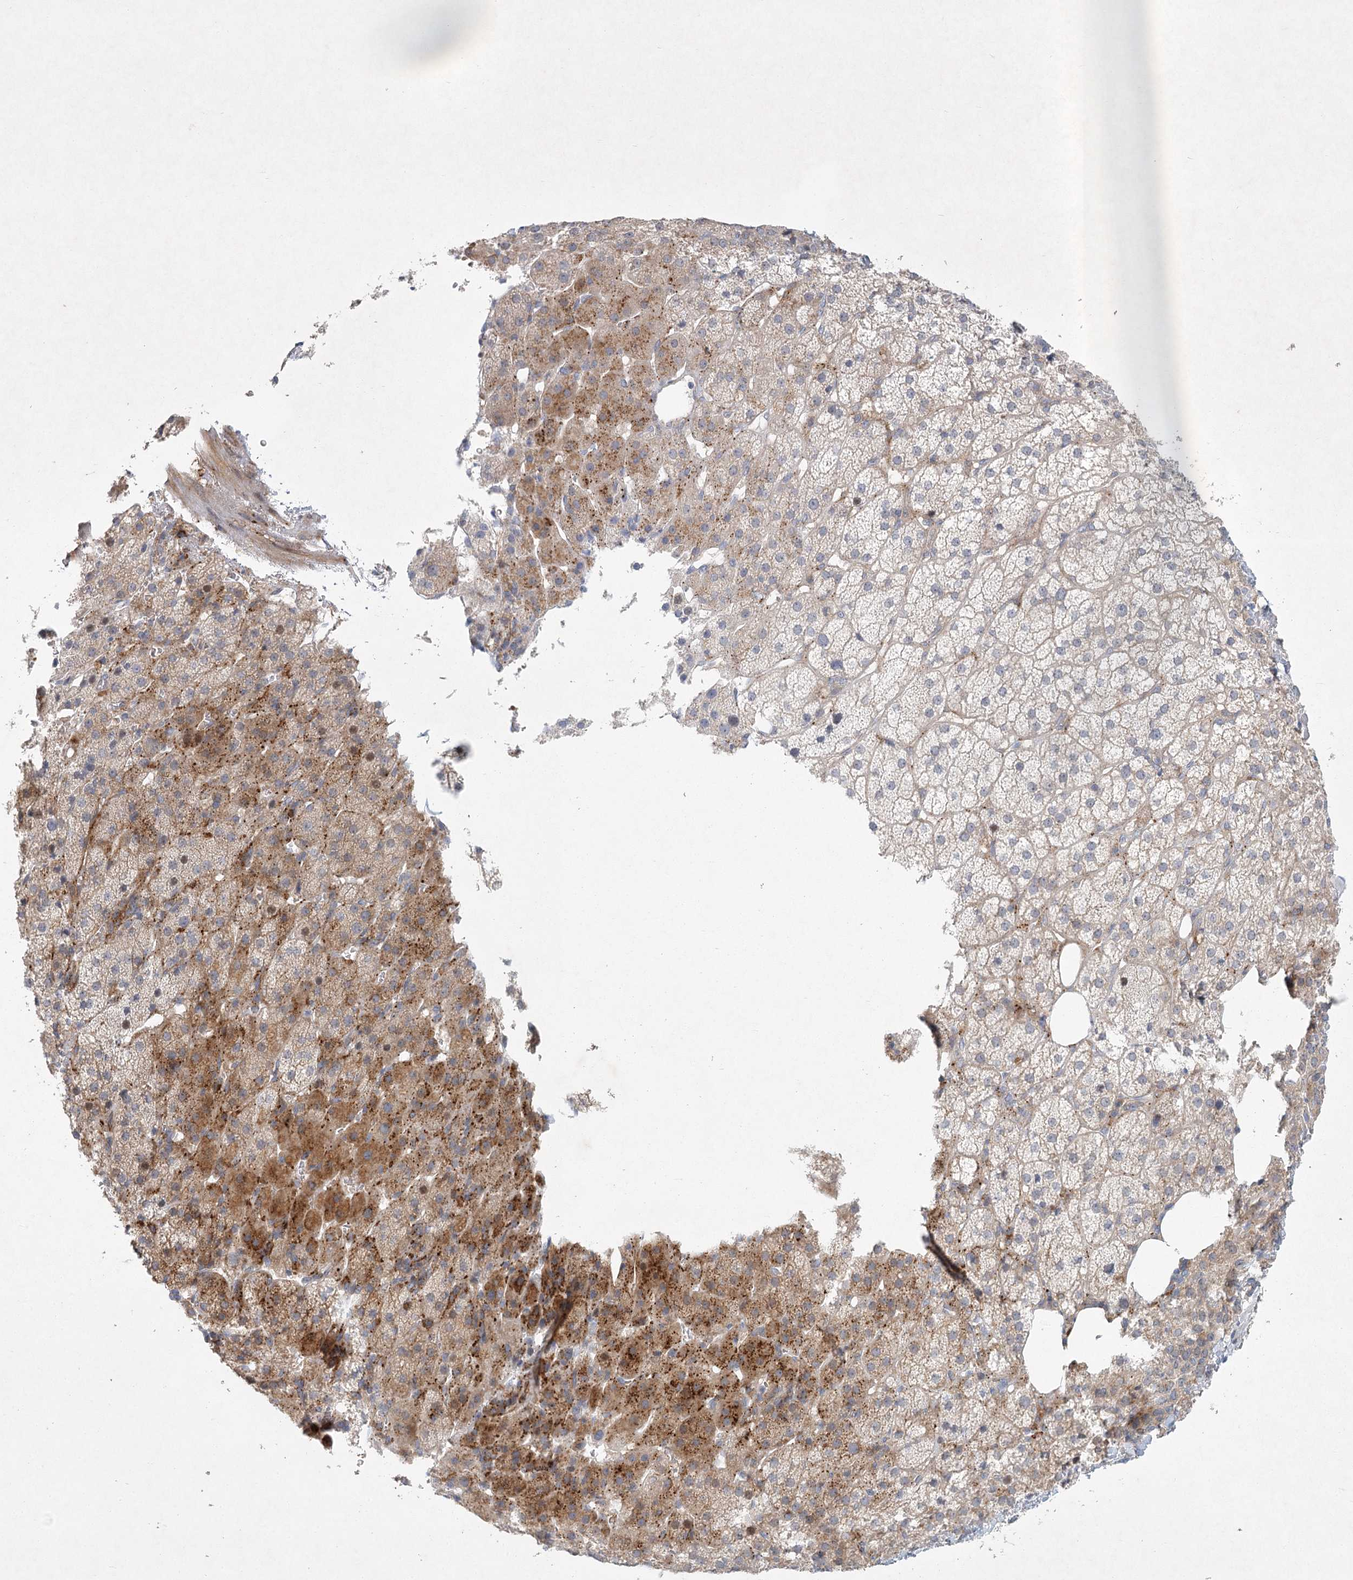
{"staining": {"intensity": "strong", "quantity": "<25%", "location": "cytoplasmic/membranous"}, "tissue": "adrenal gland", "cell_type": "Glandular cells", "image_type": "normal", "snomed": [{"axis": "morphology", "description": "Normal tissue, NOS"}, {"axis": "topography", "description": "Adrenal gland"}], "caption": "Protein staining by IHC displays strong cytoplasmic/membranous staining in approximately <25% of glandular cells in unremarkable adrenal gland.", "gene": "FAM110C", "patient": {"sex": "female", "age": 57}}